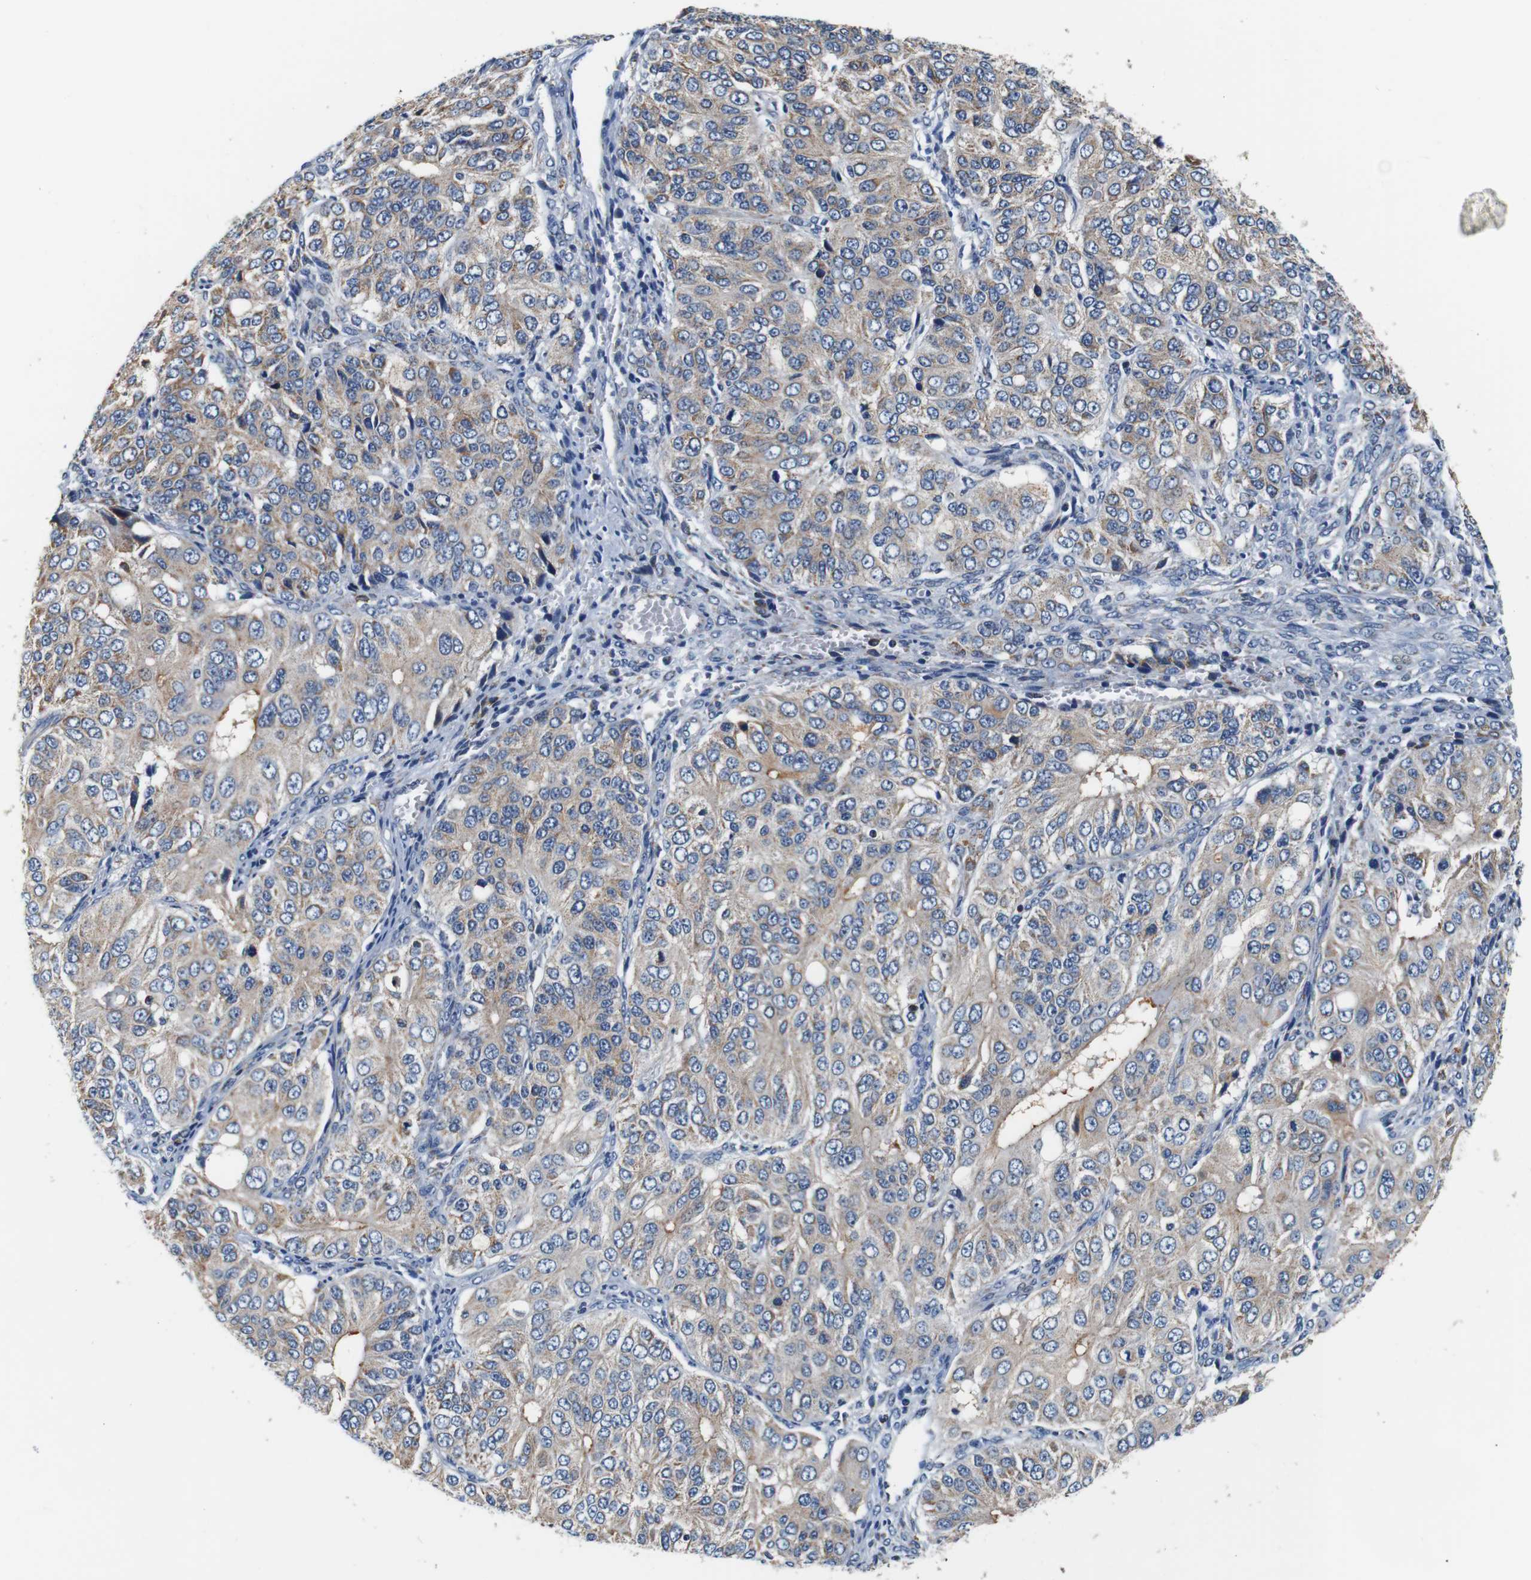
{"staining": {"intensity": "weak", "quantity": ">75%", "location": "cytoplasmic/membranous"}, "tissue": "ovarian cancer", "cell_type": "Tumor cells", "image_type": "cancer", "snomed": [{"axis": "morphology", "description": "Carcinoma, endometroid"}, {"axis": "topography", "description": "Ovary"}], "caption": "Immunohistochemistry (IHC) histopathology image of neoplastic tissue: human endometroid carcinoma (ovarian) stained using immunohistochemistry (IHC) exhibits low levels of weak protein expression localized specifically in the cytoplasmic/membranous of tumor cells, appearing as a cytoplasmic/membranous brown color.", "gene": "LRP4", "patient": {"sex": "female", "age": 51}}